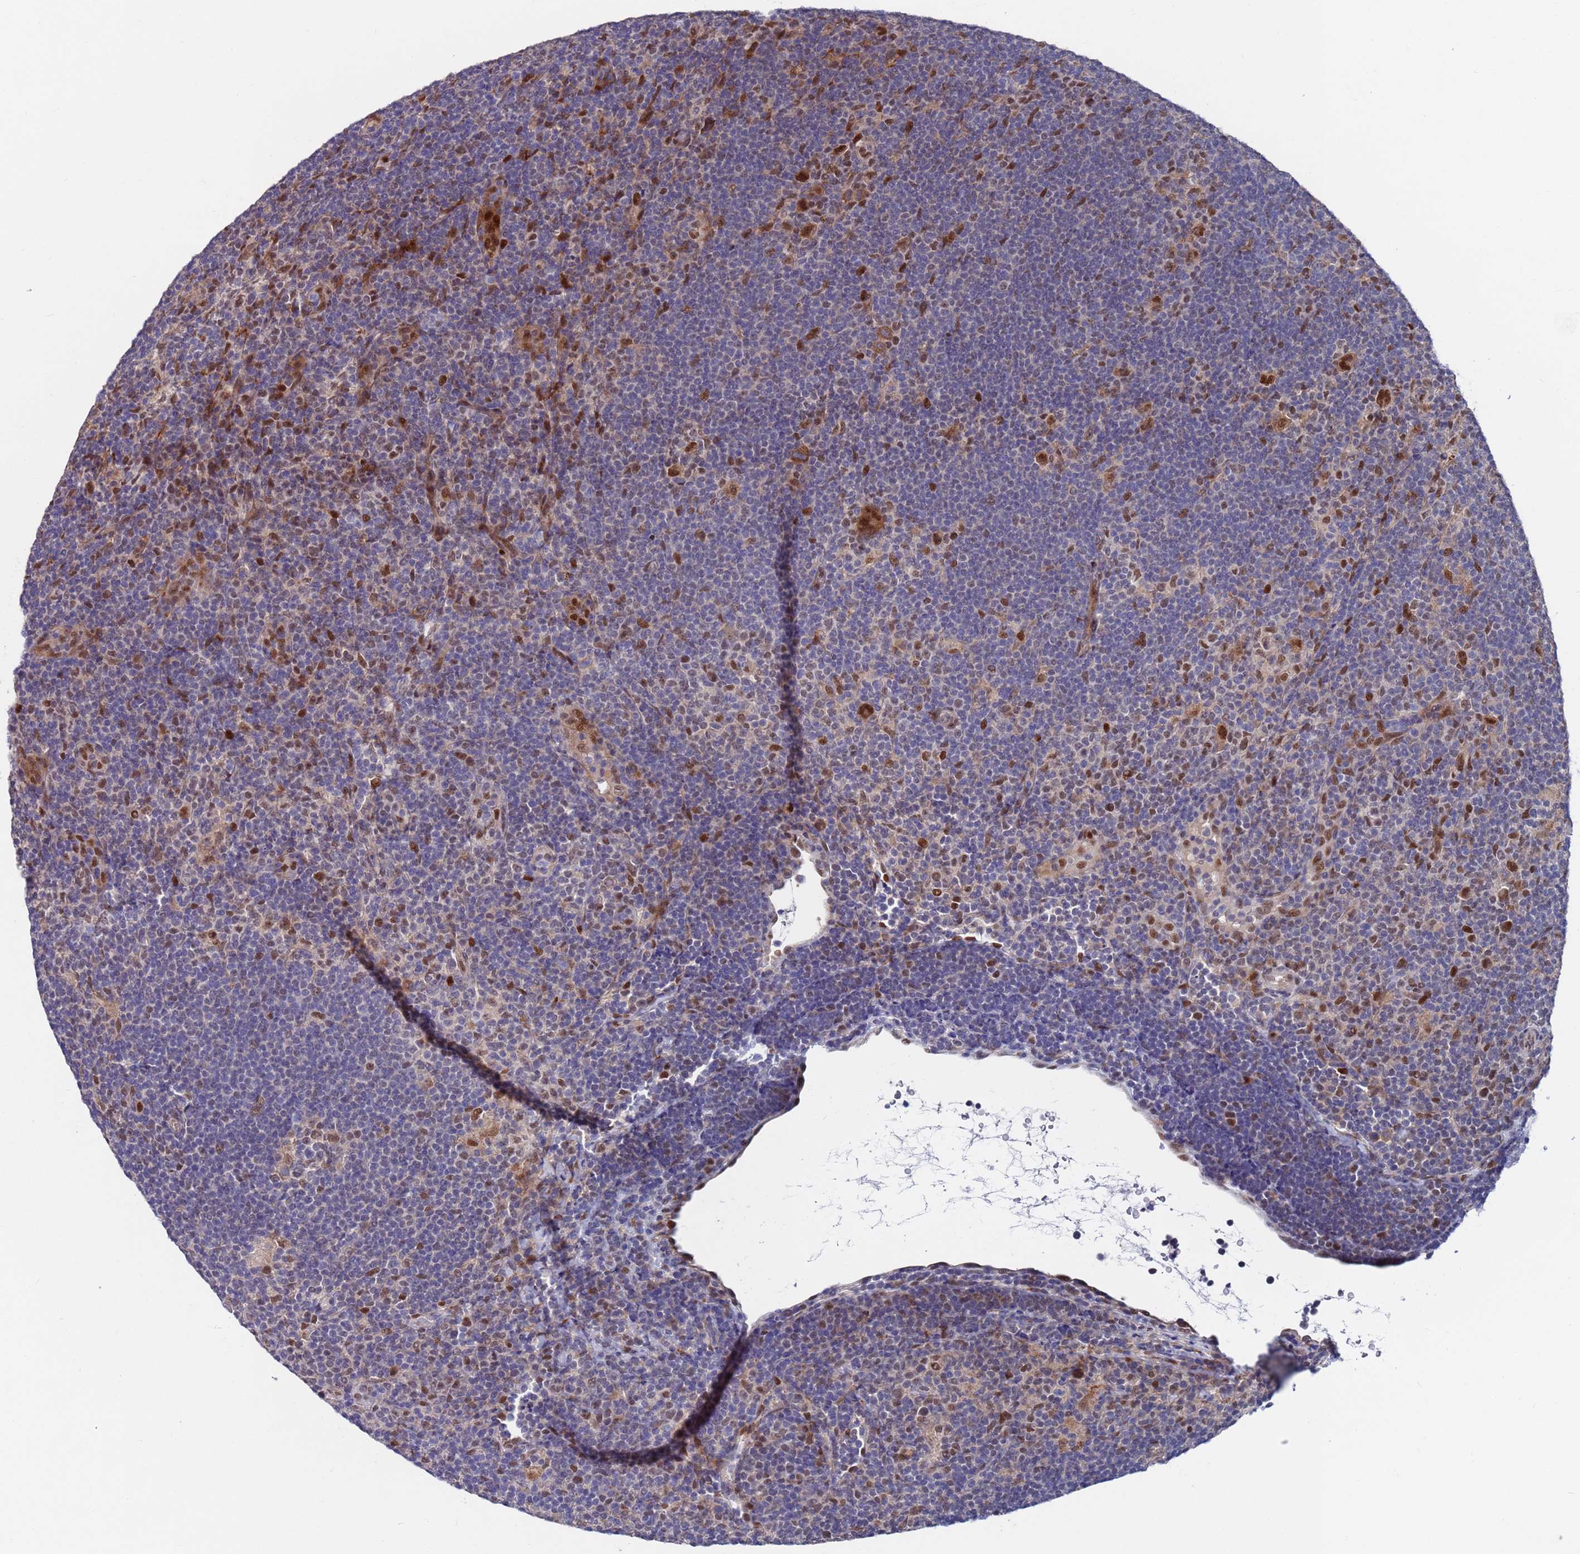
{"staining": {"intensity": "moderate", "quantity": ">75%", "location": "cytoplasmic/membranous,nuclear"}, "tissue": "lymphoma", "cell_type": "Tumor cells", "image_type": "cancer", "snomed": [{"axis": "morphology", "description": "Hodgkin's disease, NOS"}, {"axis": "topography", "description": "Lymph node"}], "caption": "IHC photomicrograph of neoplastic tissue: lymphoma stained using IHC exhibits medium levels of moderate protein expression localized specifically in the cytoplasmic/membranous and nuclear of tumor cells, appearing as a cytoplasmic/membranous and nuclear brown color.", "gene": "FBXO27", "patient": {"sex": "female", "age": 57}}